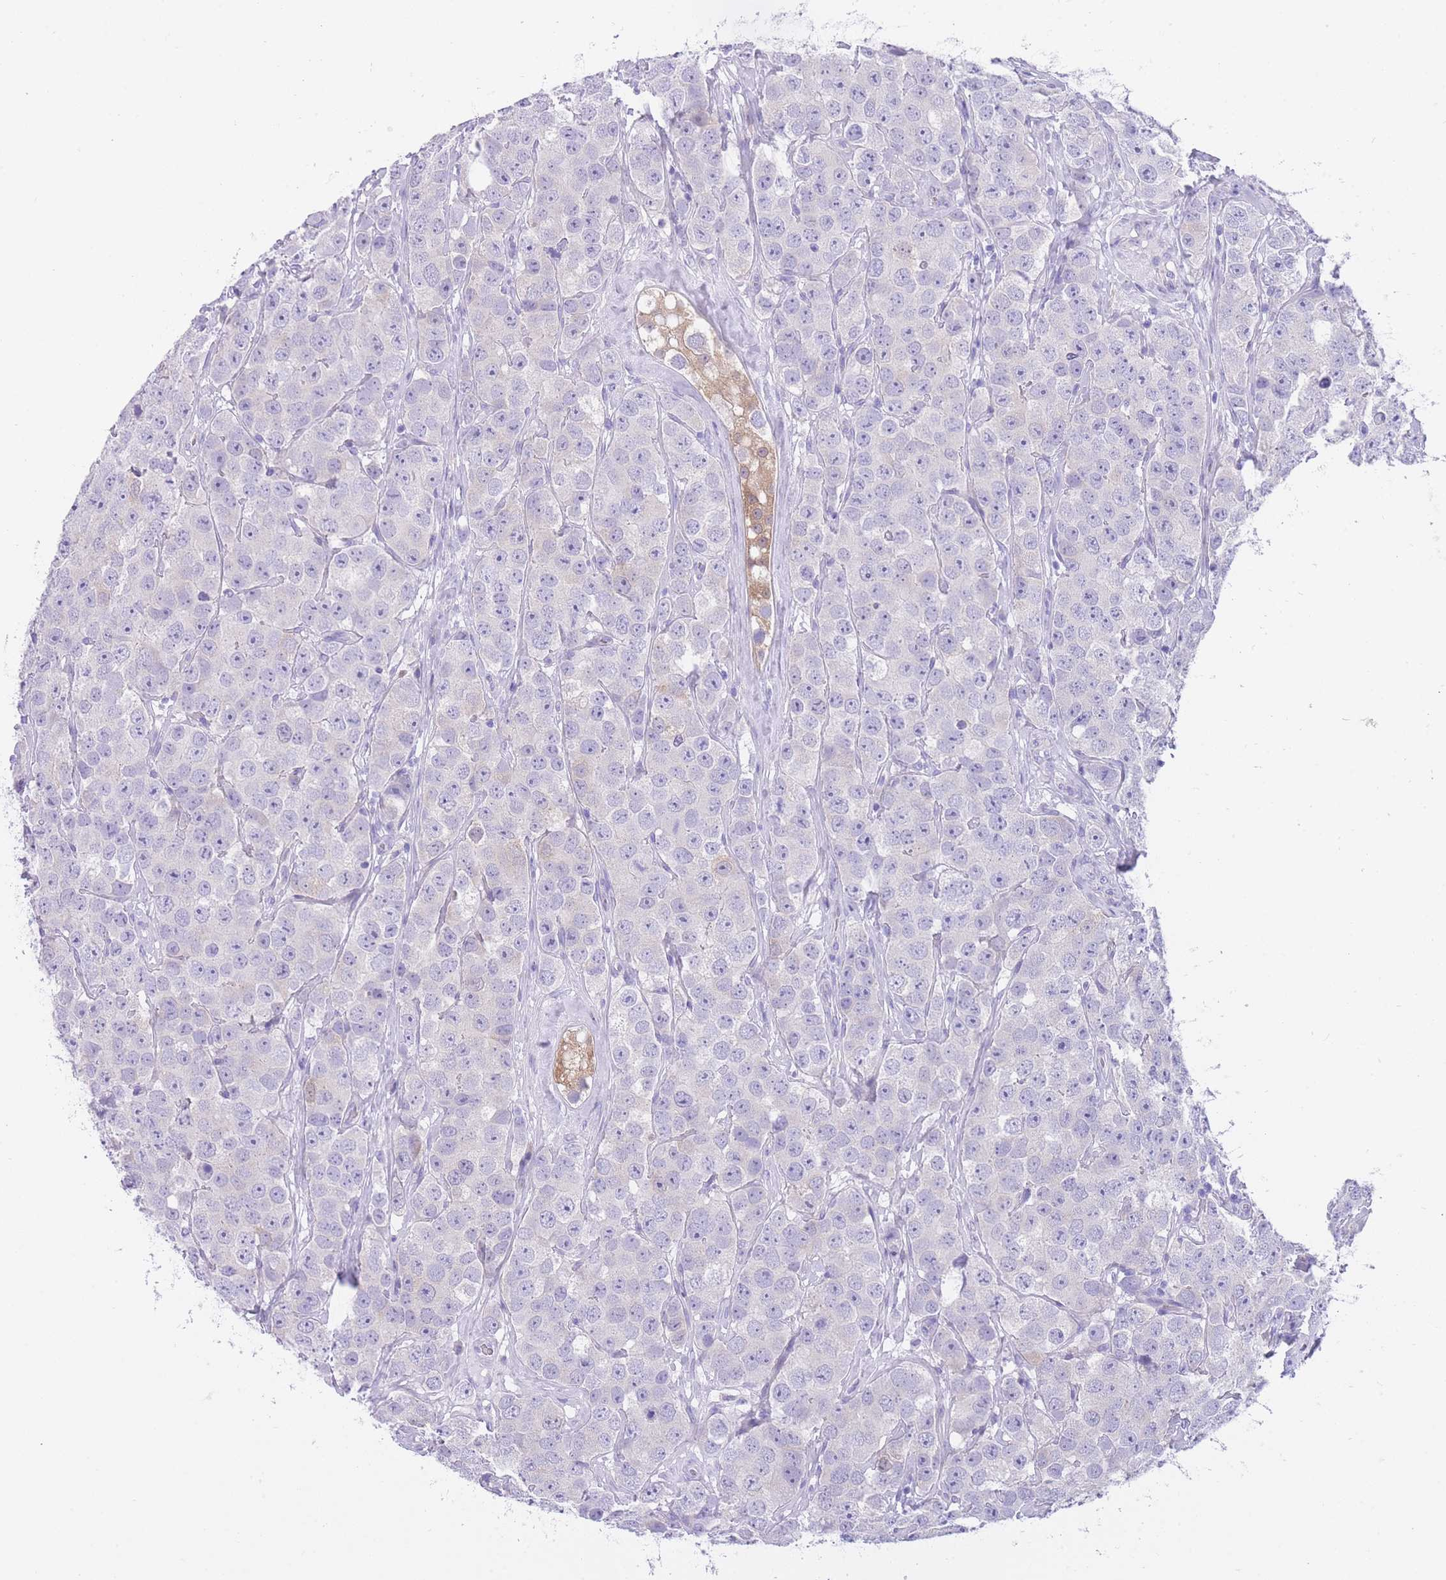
{"staining": {"intensity": "negative", "quantity": "none", "location": "none"}, "tissue": "testis cancer", "cell_type": "Tumor cells", "image_type": "cancer", "snomed": [{"axis": "morphology", "description": "Seminoma, NOS"}, {"axis": "topography", "description": "Testis"}], "caption": "Tumor cells are negative for protein expression in human seminoma (testis).", "gene": "QTRT1", "patient": {"sex": "male", "age": 28}}